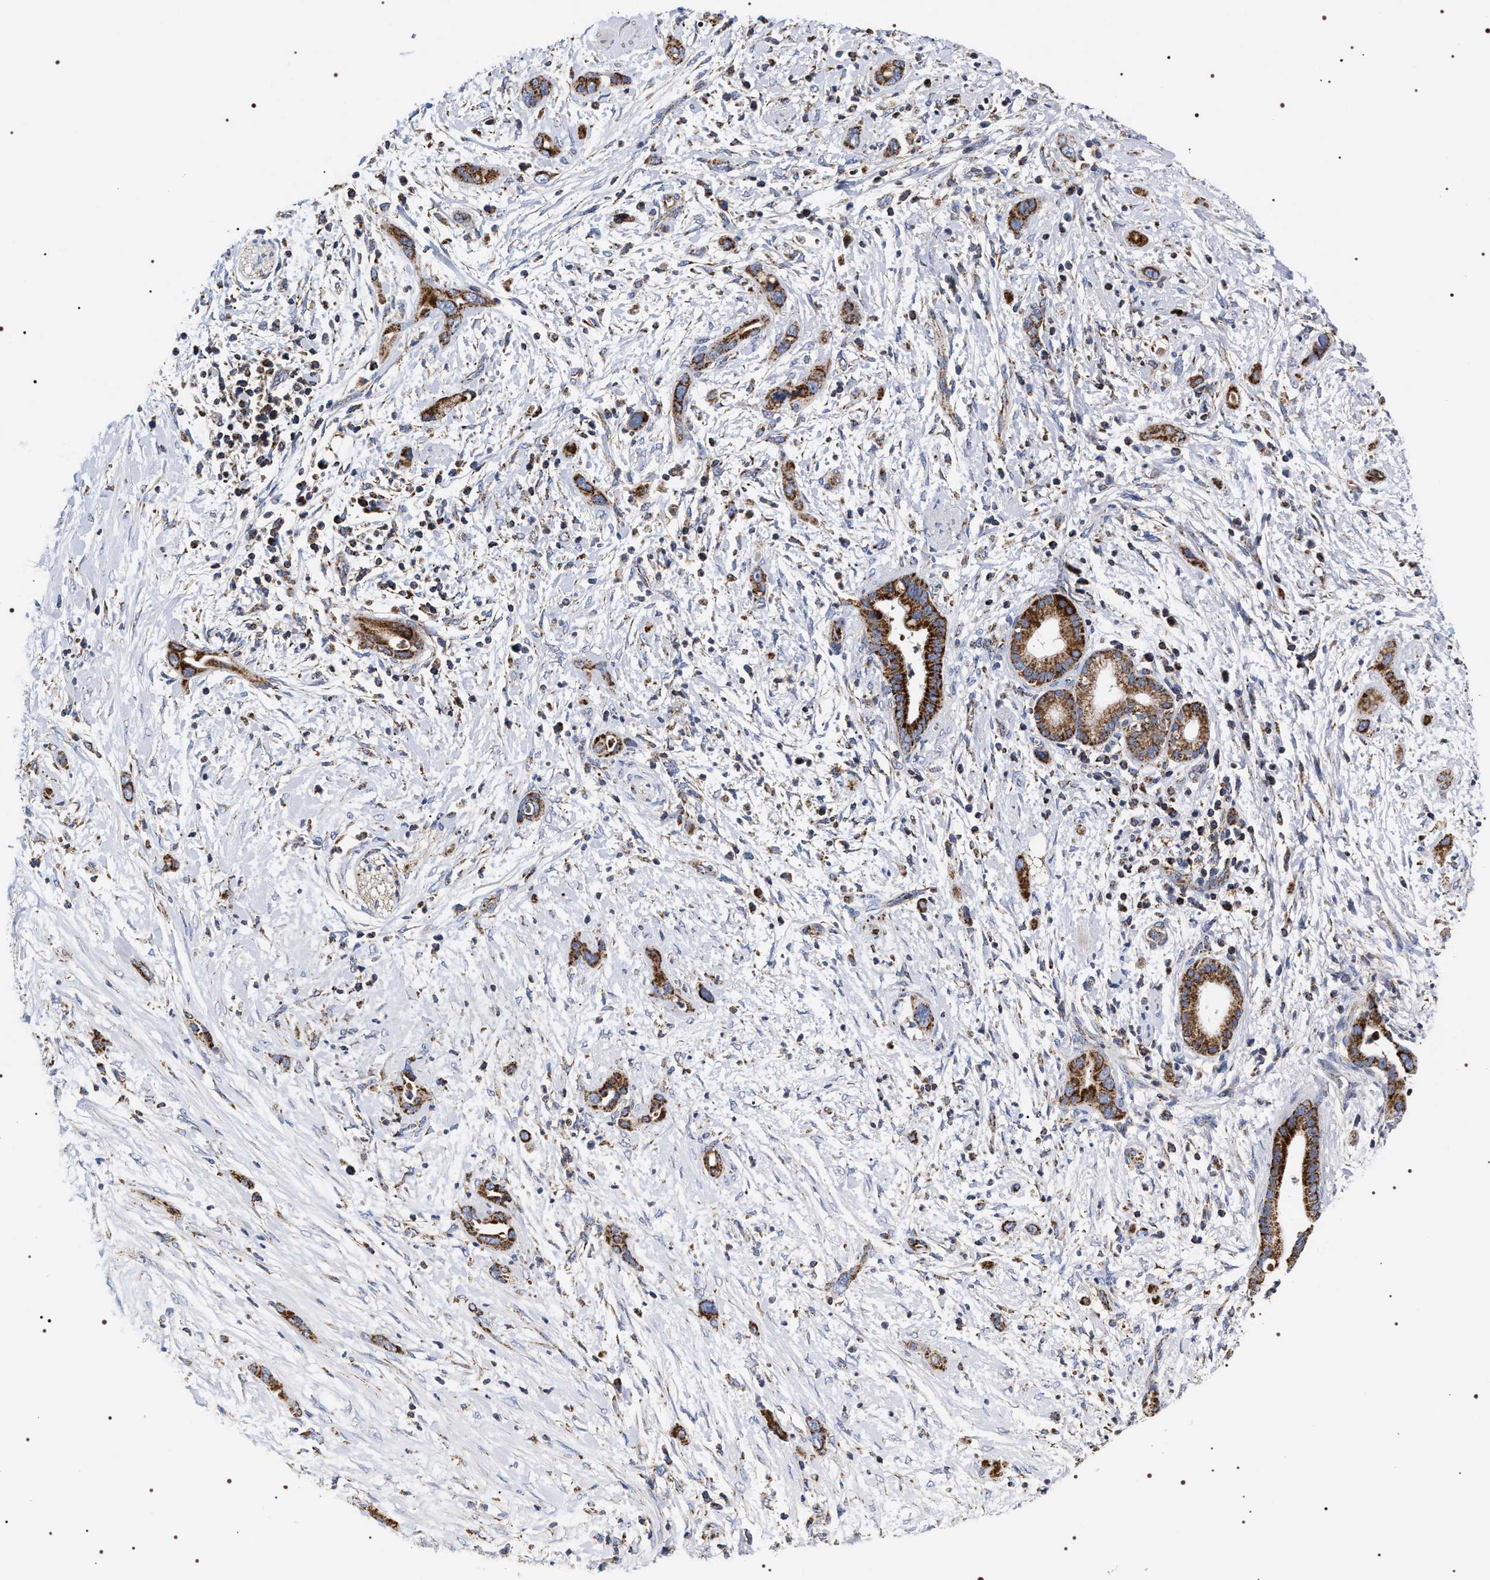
{"staining": {"intensity": "strong", "quantity": ">75%", "location": "cytoplasmic/membranous"}, "tissue": "pancreatic cancer", "cell_type": "Tumor cells", "image_type": "cancer", "snomed": [{"axis": "morphology", "description": "Adenocarcinoma, NOS"}, {"axis": "topography", "description": "Pancreas"}], "caption": "Protein expression analysis of human adenocarcinoma (pancreatic) reveals strong cytoplasmic/membranous positivity in about >75% of tumor cells.", "gene": "COG5", "patient": {"sex": "male", "age": 59}}